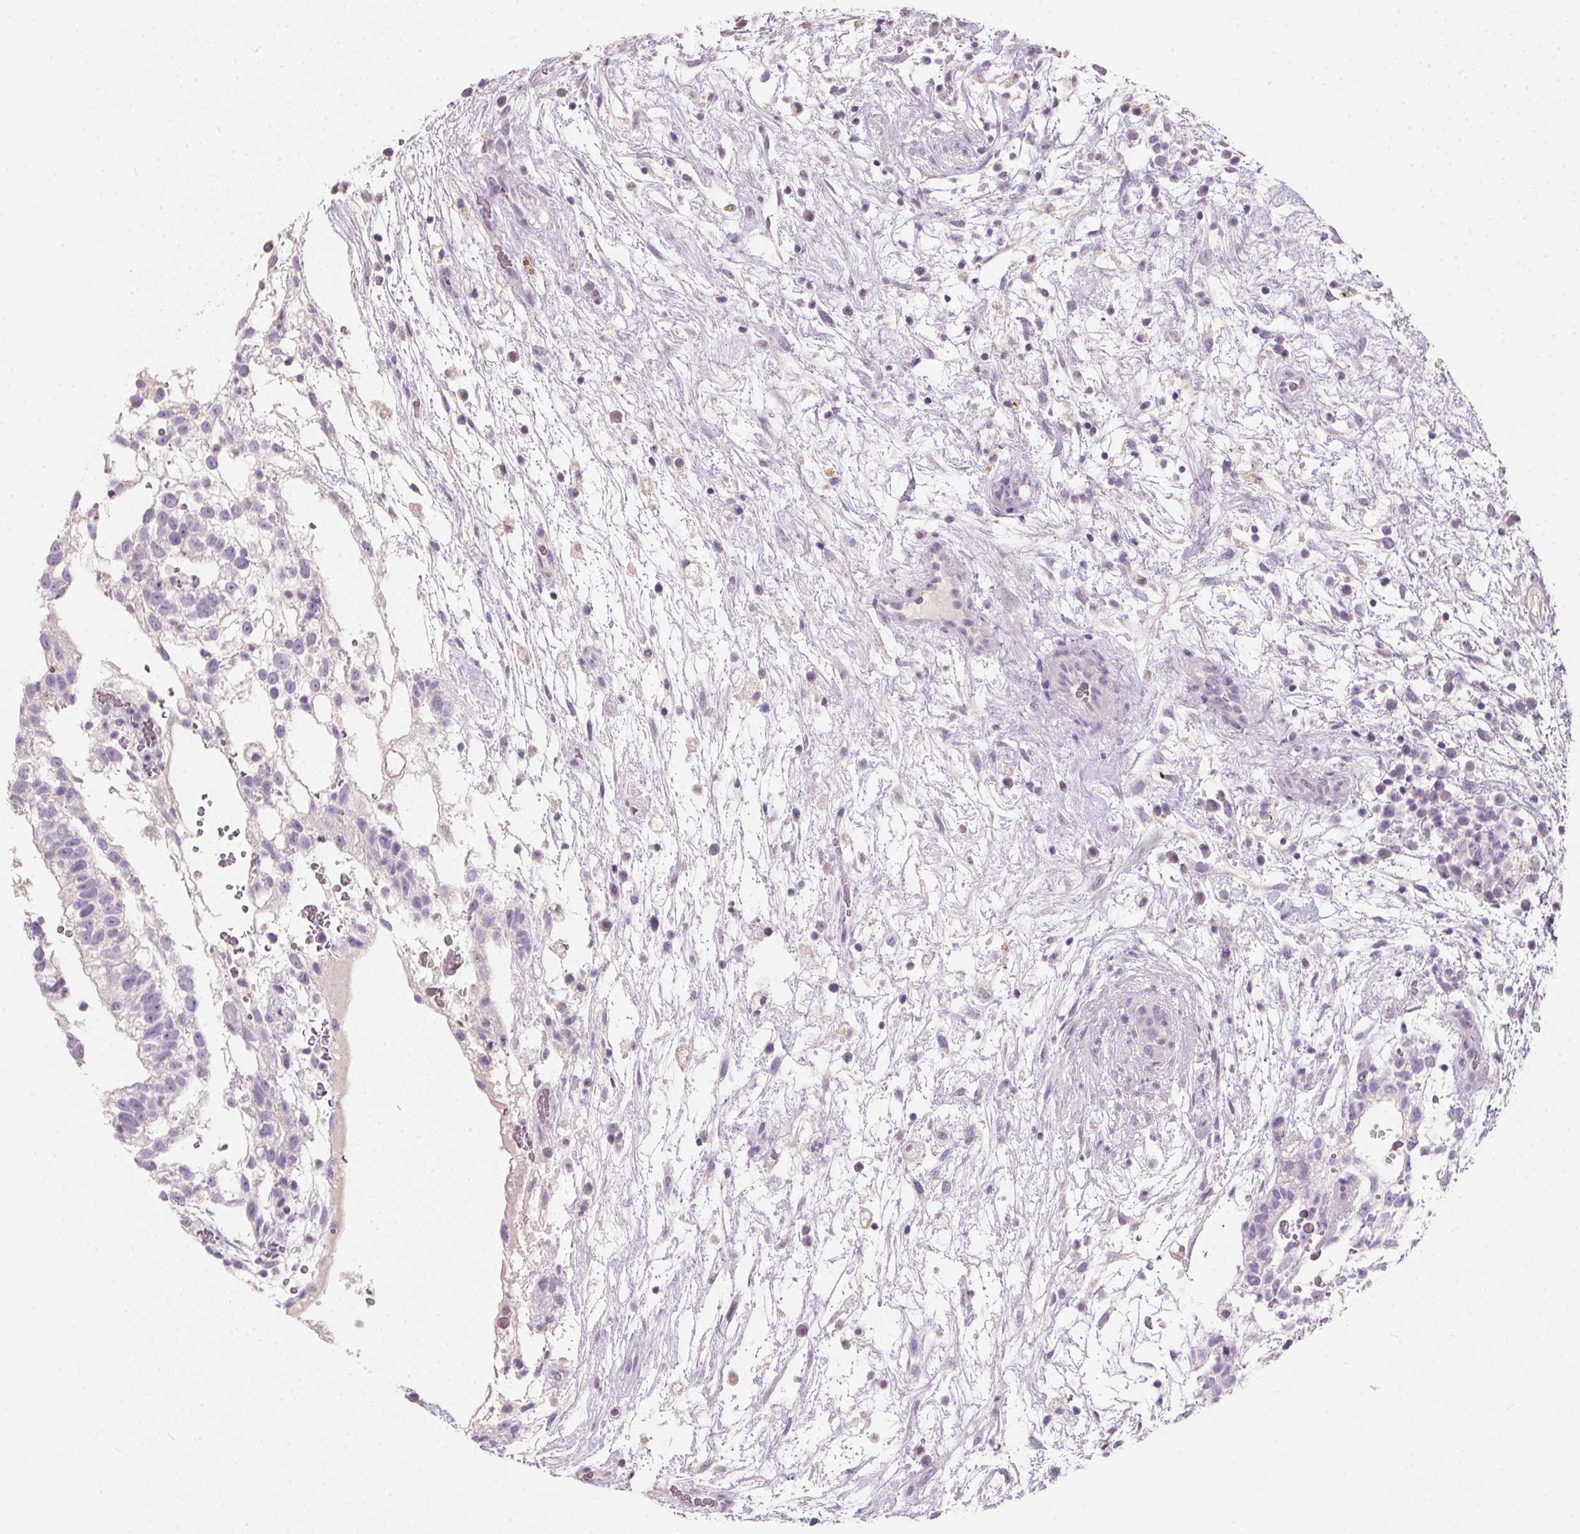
{"staining": {"intensity": "negative", "quantity": "none", "location": "none"}, "tissue": "testis cancer", "cell_type": "Tumor cells", "image_type": "cancer", "snomed": [{"axis": "morphology", "description": "Normal tissue, NOS"}, {"axis": "morphology", "description": "Carcinoma, Embryonal, NOS"}, {"axis": "topography", "description": "Testis"}], "caption": "Tumor cells show no significant protein expression in embryonal carcinoma (testis). (DAB (3,3'-diaminobenzidine) immunohistochemistry, high magnification).", "gene": "HSD17B1", "patient": {"sex": "male", "age": 32}}